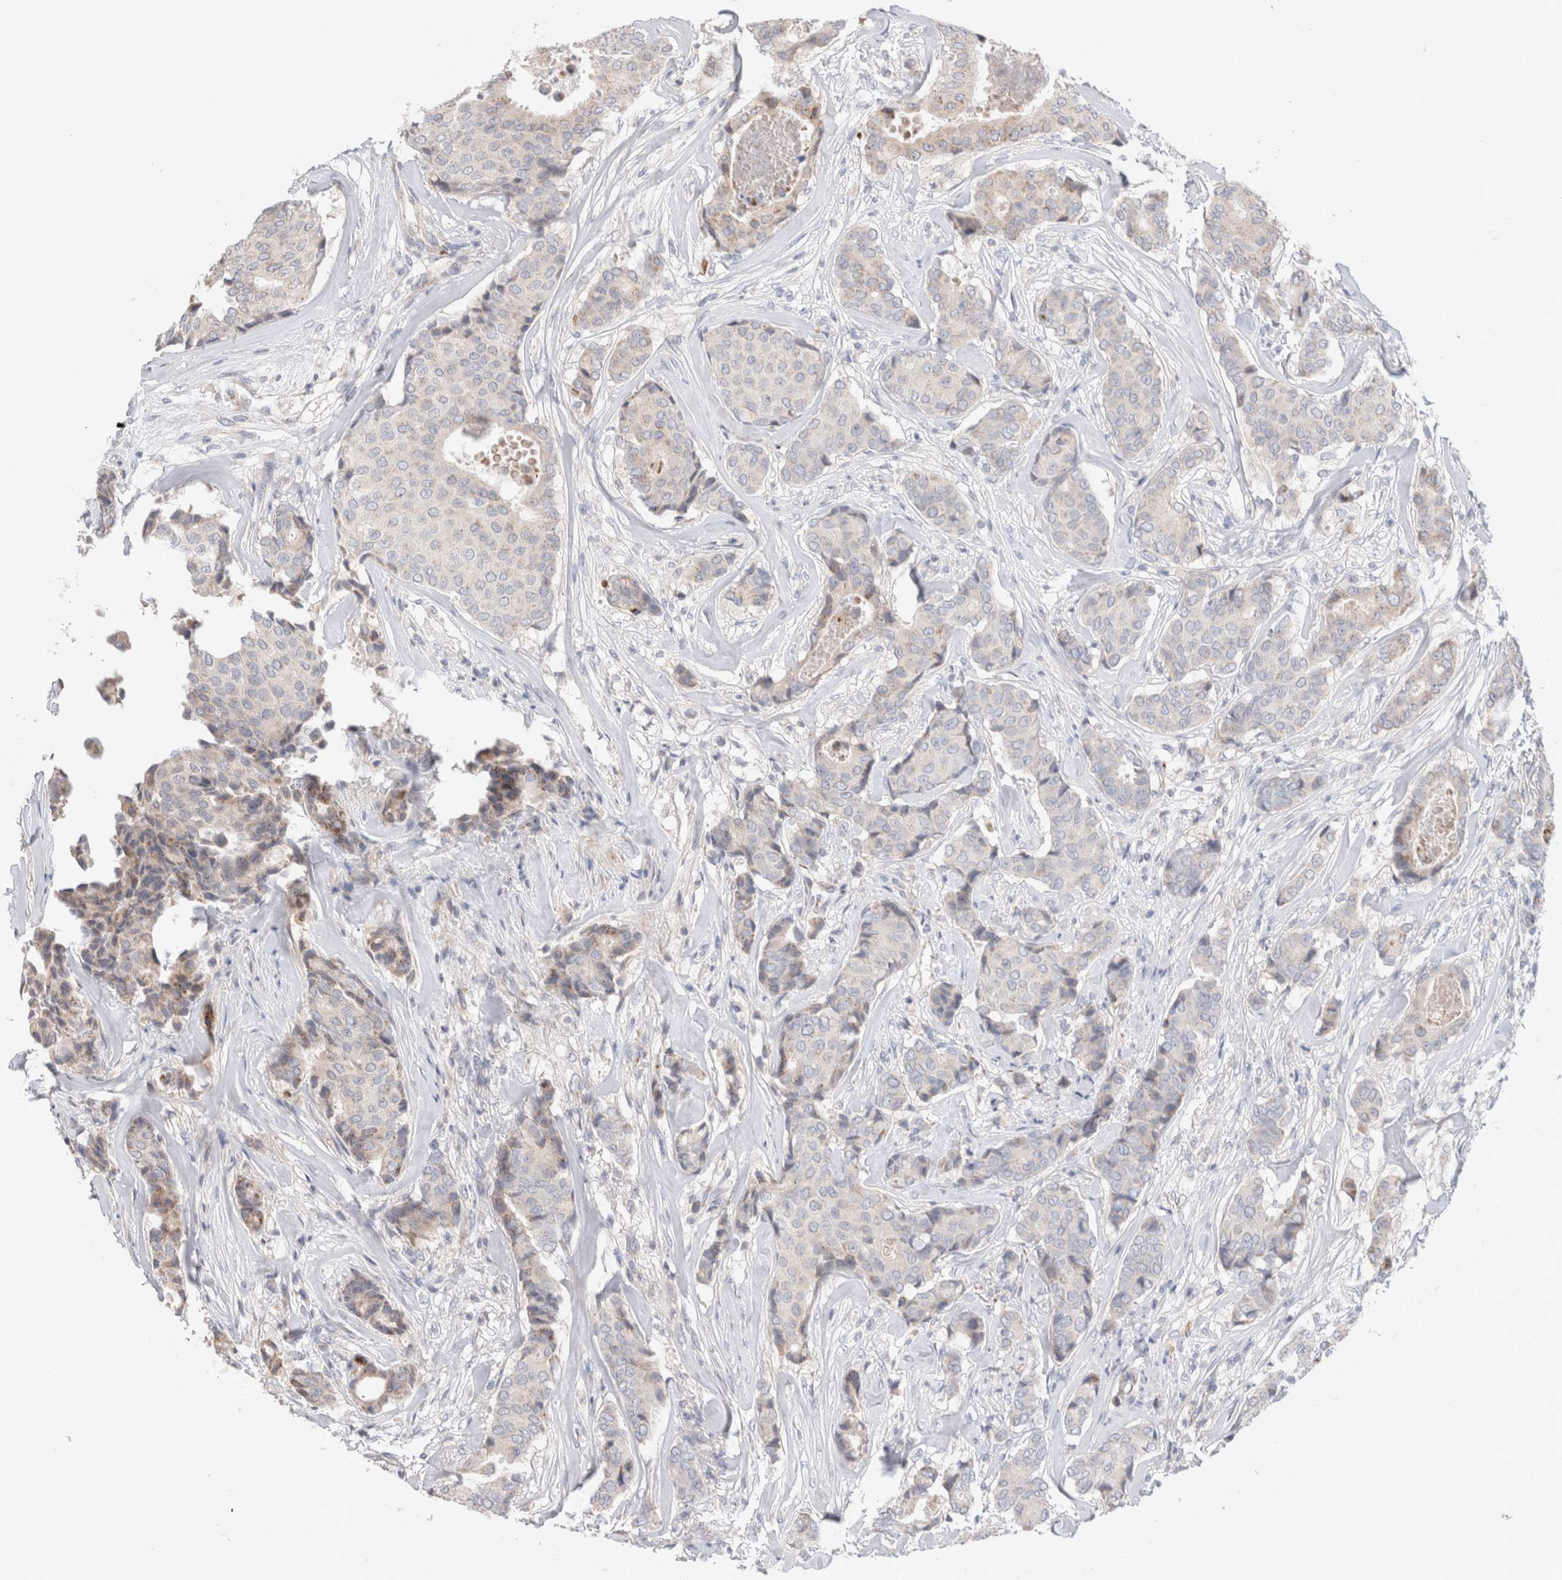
{"staining": {"intensity": "weak", "quantity": "<25%", "location": "cytoplasmic/membranous"}, "tissue": "breast cancer", "cell_type": "Tumor cells", "image_type": "cancer", "snomed": [{"axis": "morphology", "description": "Duct carcinoma"}, {"axis": "topography", "description": "Breast"}], "caption": "IHC of breast cancer (infiltrating ductal carcinoma) displays no staining in tumor cells.", "gene": "CHADL", "patient": {"sex": "female", "age": 75}}